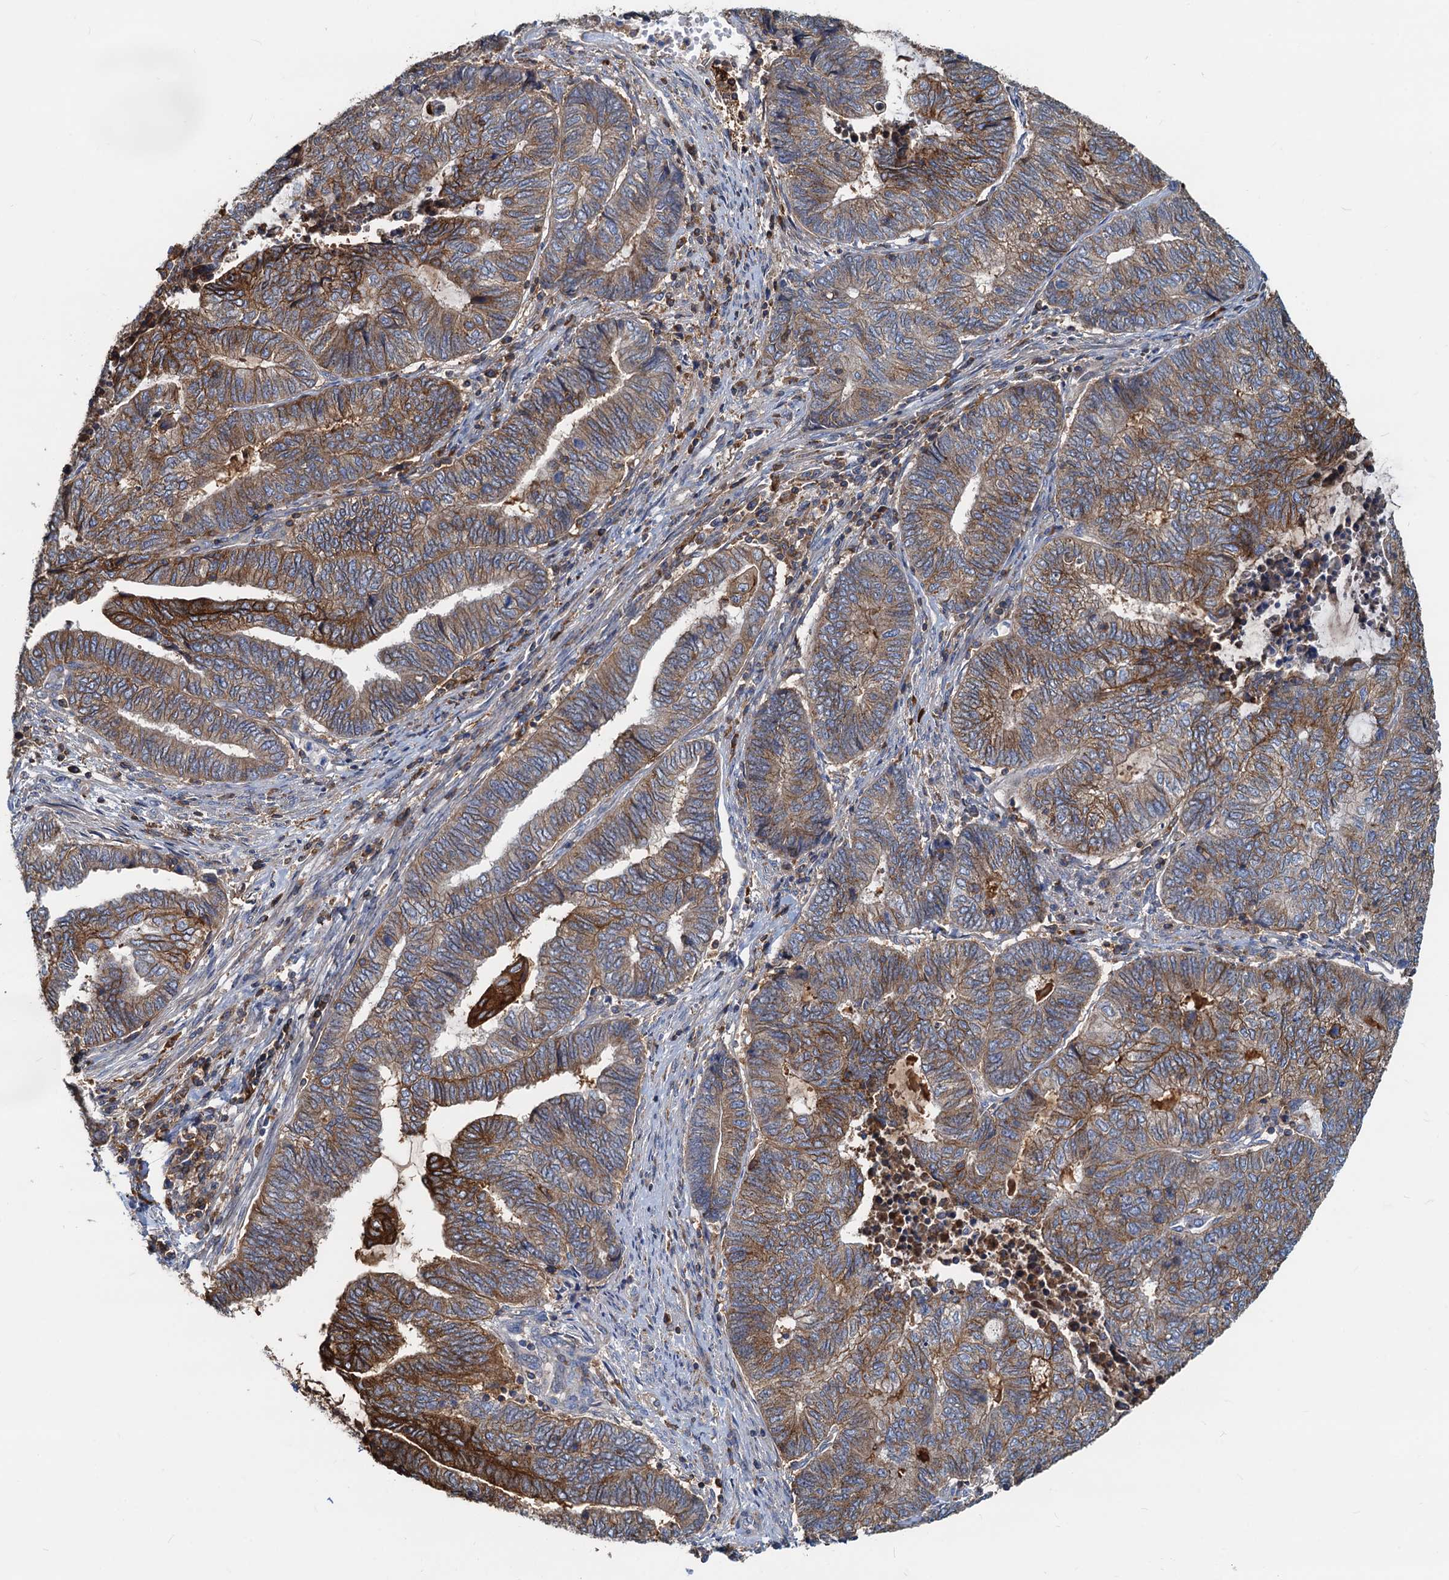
{"staining": {"intensity": "moderate", "quantity": ">75%", "location": "cytoplasmic/membranous"}, "tissue": "endometrial cancer", "cell_type": "Tumor cells", "image_type": "cancer", "snomed": [{"axis": "morphology", "description": "Adenocarcinoma, NOS"}, {"axis": "topography", "description": "Uterus"}, {"axis": "topography", "description": "Endometrium"}], "caption": "Brown immunohistochemical staining in human endometrial cancer displays moderate cytoplasmic/membranous staining in approximately >75% of tumor cells.", "gene": "LNX2", "patient": {"sex": "female", "age": 70}}